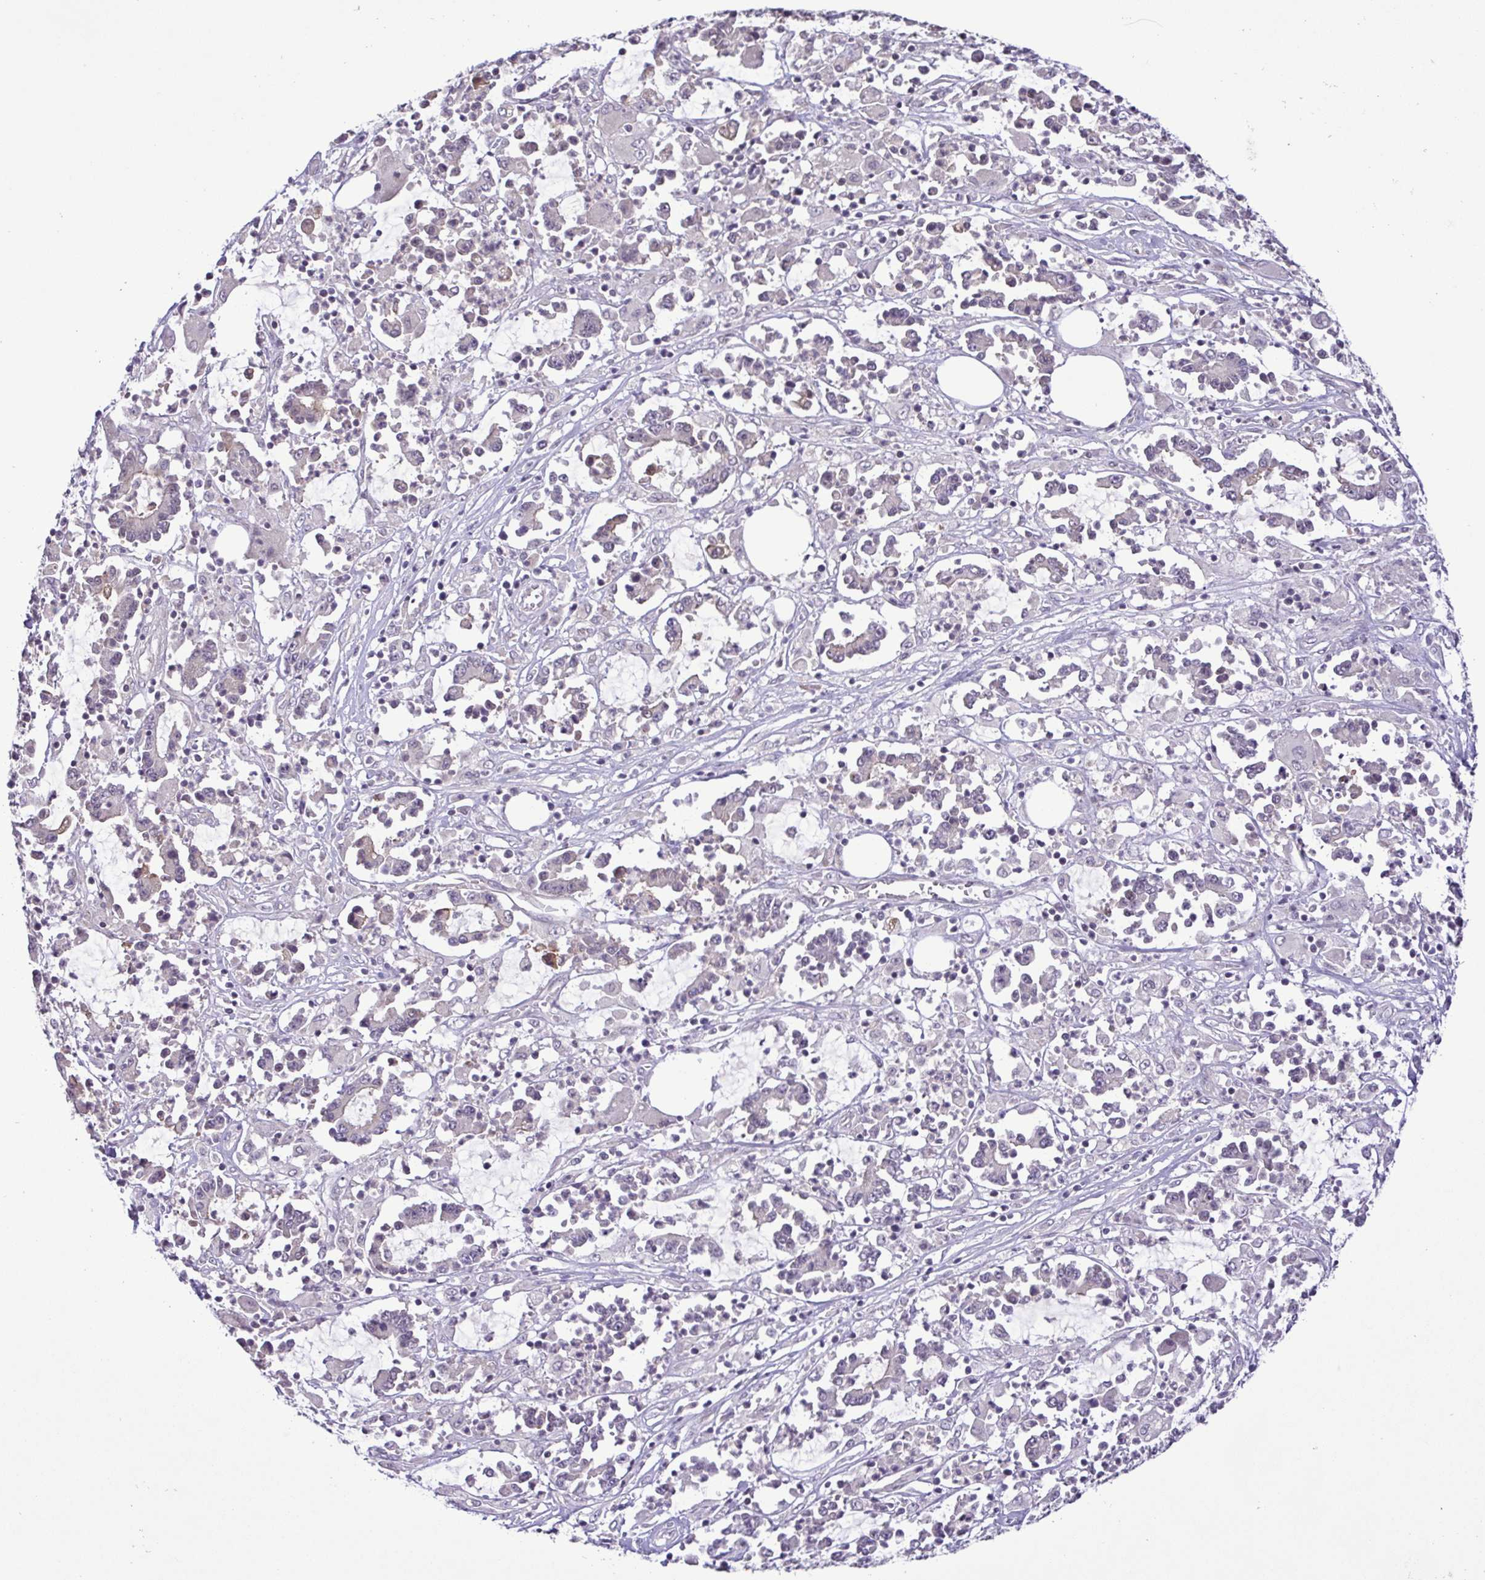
{"staining": {"intensity": "negative", "quantity": "none", "location": "none"}, "tissue": "stomach cancer", "cell_type": "Tumor cells", "image_type": "cancer", "snomed": [{"axis": "morphology", "description": "Adenocarcinoma, NOS"}, {"axis": "topography", "description": "Stomach, upper"}], "caption": "Tumor cells are negative for protein expression in human stomach cancer. The staining was performed using DAB to visualize the protein expression in brown, while the nuclei were stained in blue with hematoxylin (Magnification: 20x).", "gene": "IL1RN", "patient": {"sex": "male", "age": 68}}